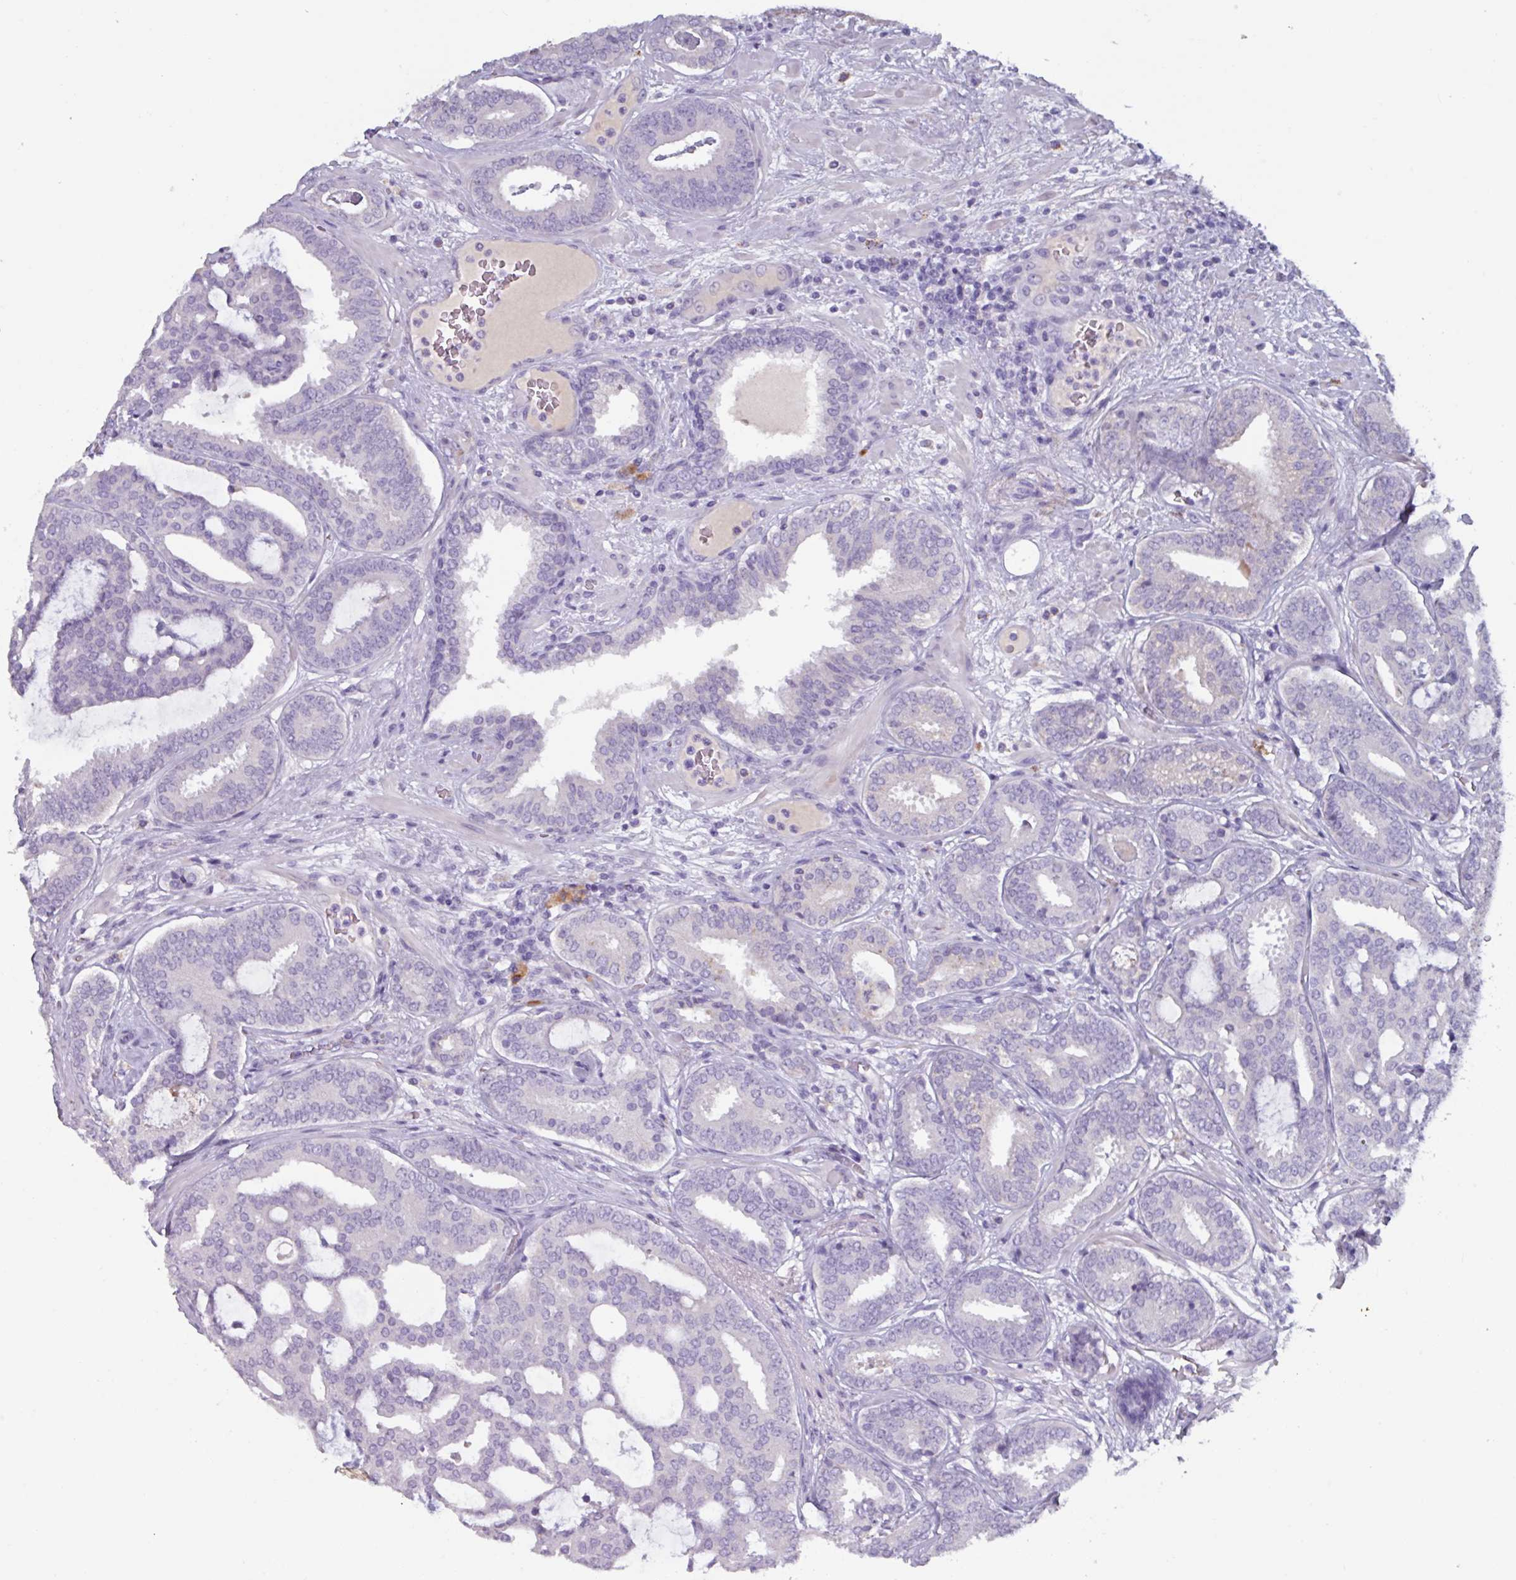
{"staining": {"intensity": "negative", "quantity": "none", "location": "none"}, "tissue": "prostate cancer", "cell_type": "Tumor cells", "image_type": "cancer", "snomed": [{"axis": "morphology", "description": "Adenocarcinoma, High grade"}, {"axis": "topography", "description": "Prostate"}], "caption": "There is no significant expression in tumor cells of prostate cancer.", "gene": "OR2T10", "patient": {"sex": "male", "age": 65}}